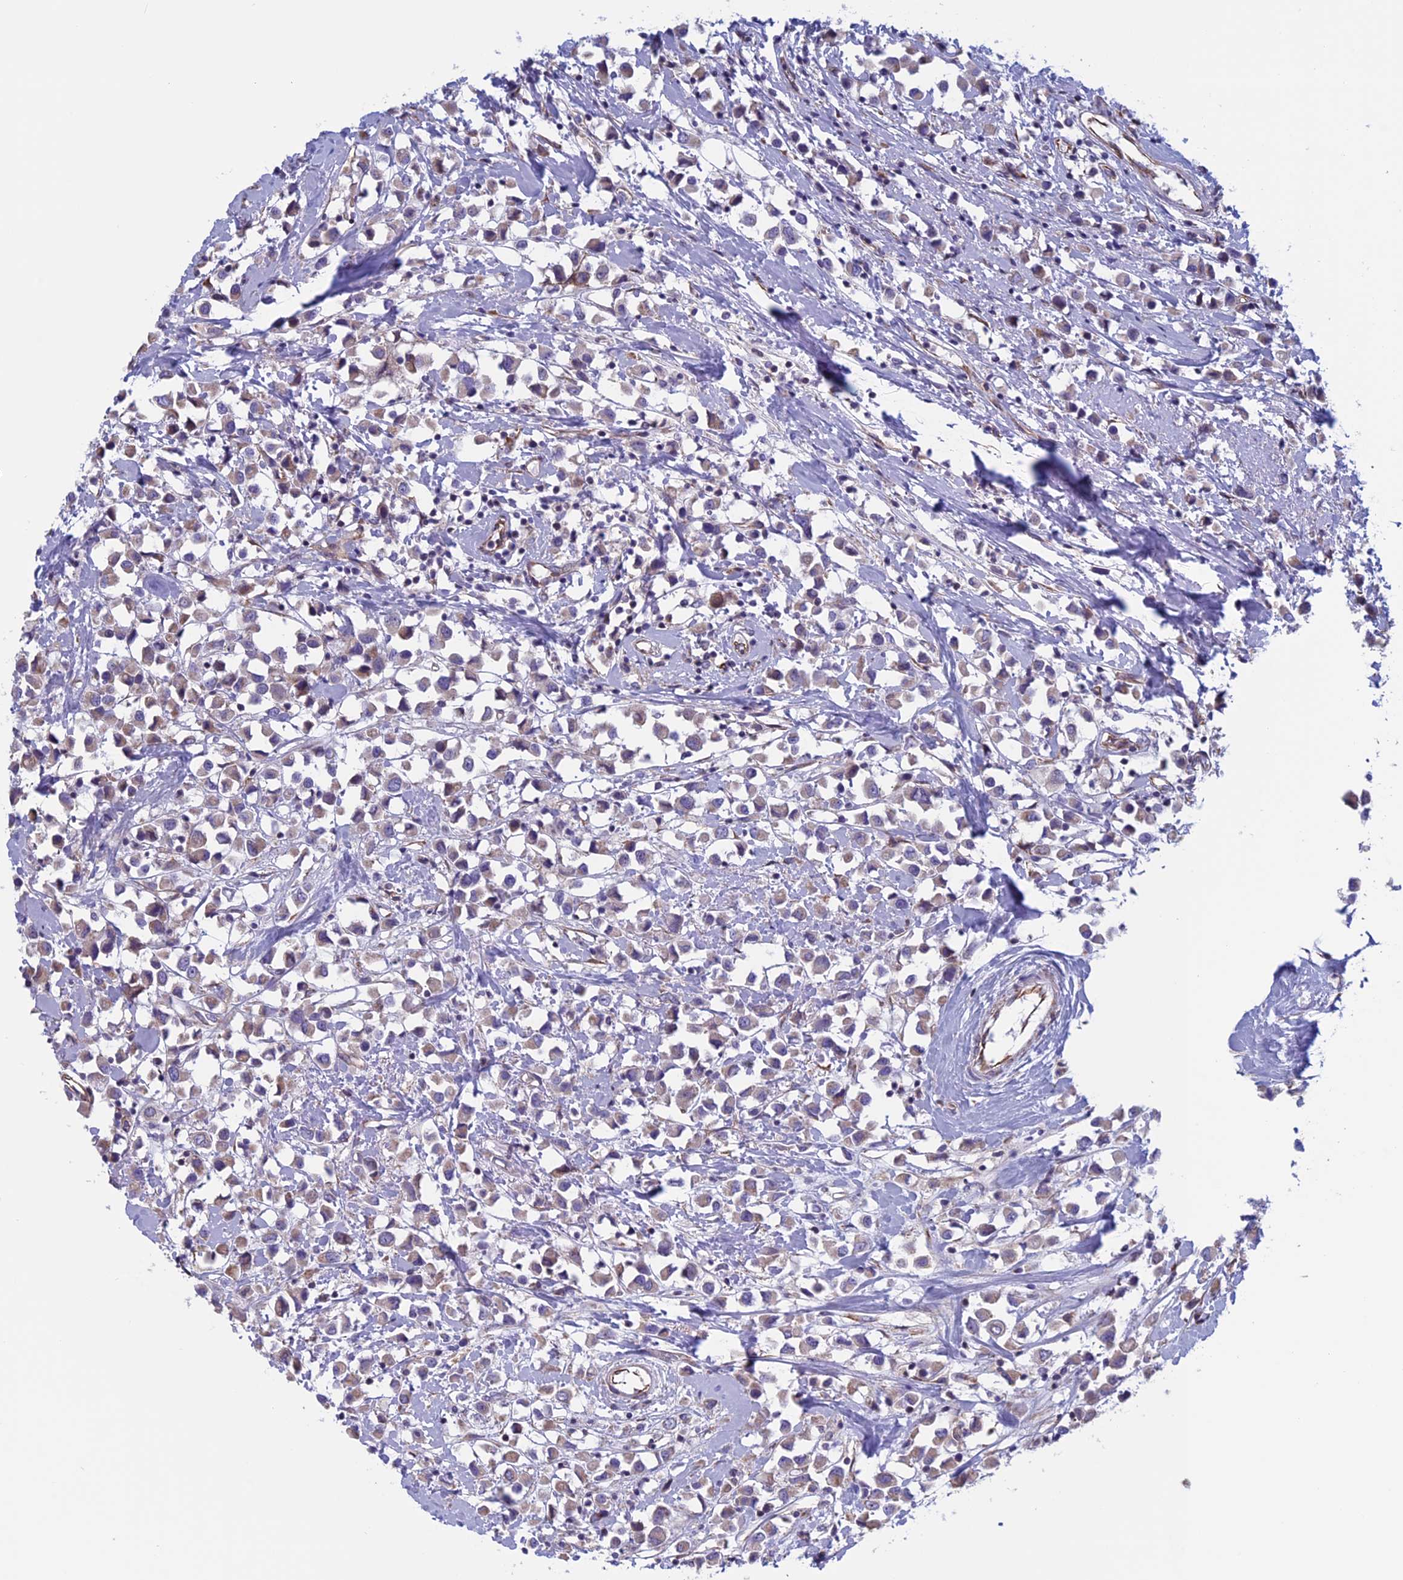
{"staining": {"intensity": "negative", "quantity": "none", "location": "none"}, "tissue": "breast cancer", "cell_type": "Tumor cells", "image_type": "cancer", "snomed": [{"axis": "morphology", "description": "Duct carcinoma"}, {"axis": "topography", "description": "Breast"}], "caption": "There is no significant expression in tumor cells of breast infiltrating ductal carcinoma.", "gene": "BCL2L10", "patient": {"sex": "female", "age": 61}}